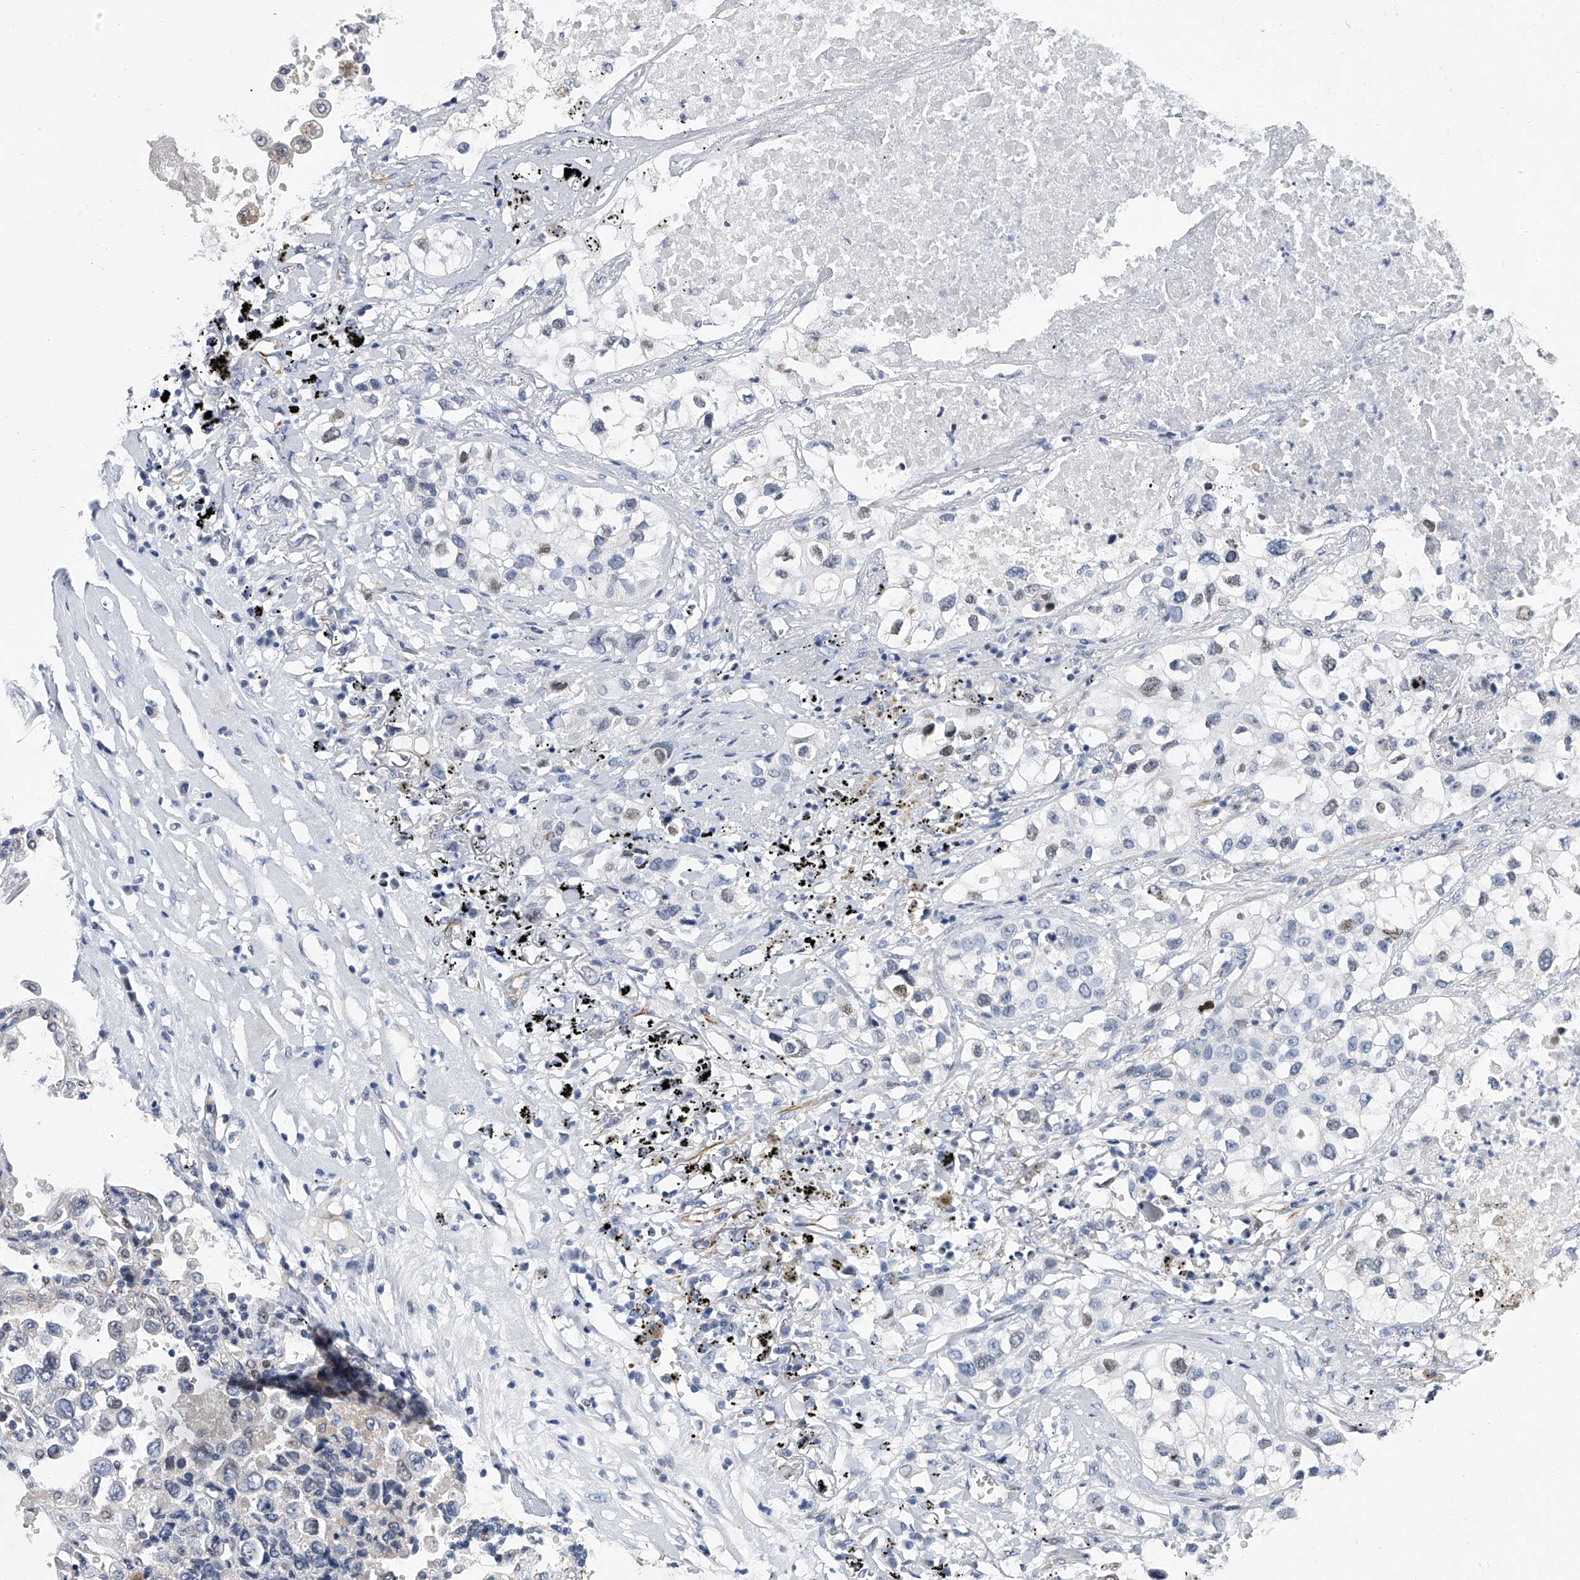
{"staining": {"intensity": "negative", "quantity": "none", "location": "none"}, "tissue": "lung cancer", "cell_type": "Tumor cells", "image_type": "cancer", "snomed": [{"axis": "morphology", "description": "Adenocarcinoma, NOS"}, {"axis": "topography", "description": "Lung"}], "caption": "Tumor cells show no significant protein expression in lung cancer.", "gene": "KIRREL1", "patient": {"sex": "male", "age": 63}}